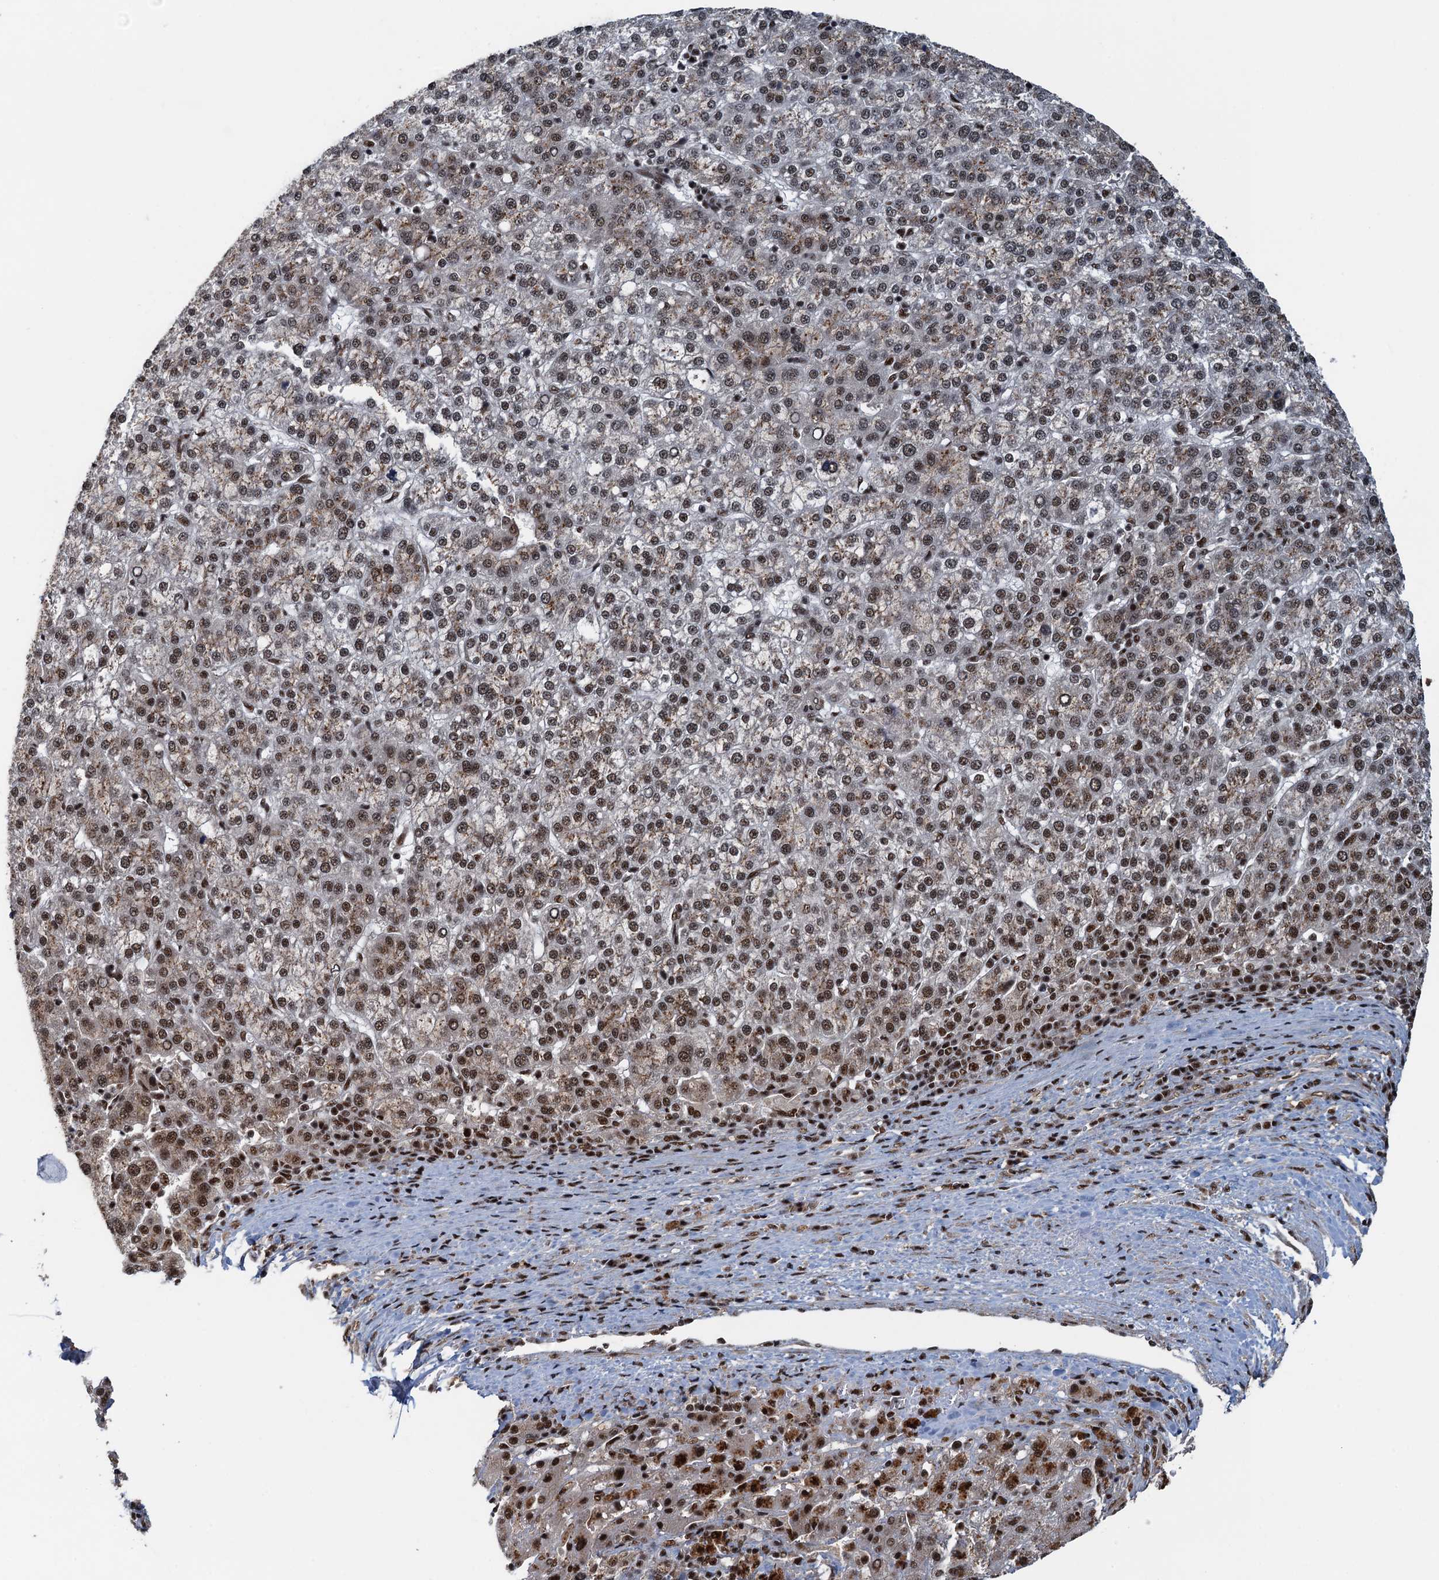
{"staining": {"intensity": "moderate", "quantity": "25%-75%", "location": "nuclear"}, "tissue": "liver cancer", "cell_type": "Tumor cells", "image_type": "cancer", "snomed": [{"axis": "morphology", "description": "Carcinoma, Hepatocellular, NOS"}, {"axis": "topography", "description": "Liver"}], "caption": "Liver cancer (hepatocellular carcinoma) stained with a brown dye displays moderate nuclear positive positivity in about 25%-75% of tumor cells.", "gene": "ZC3H18", "patient": {"sex": "female", "age": 58}}